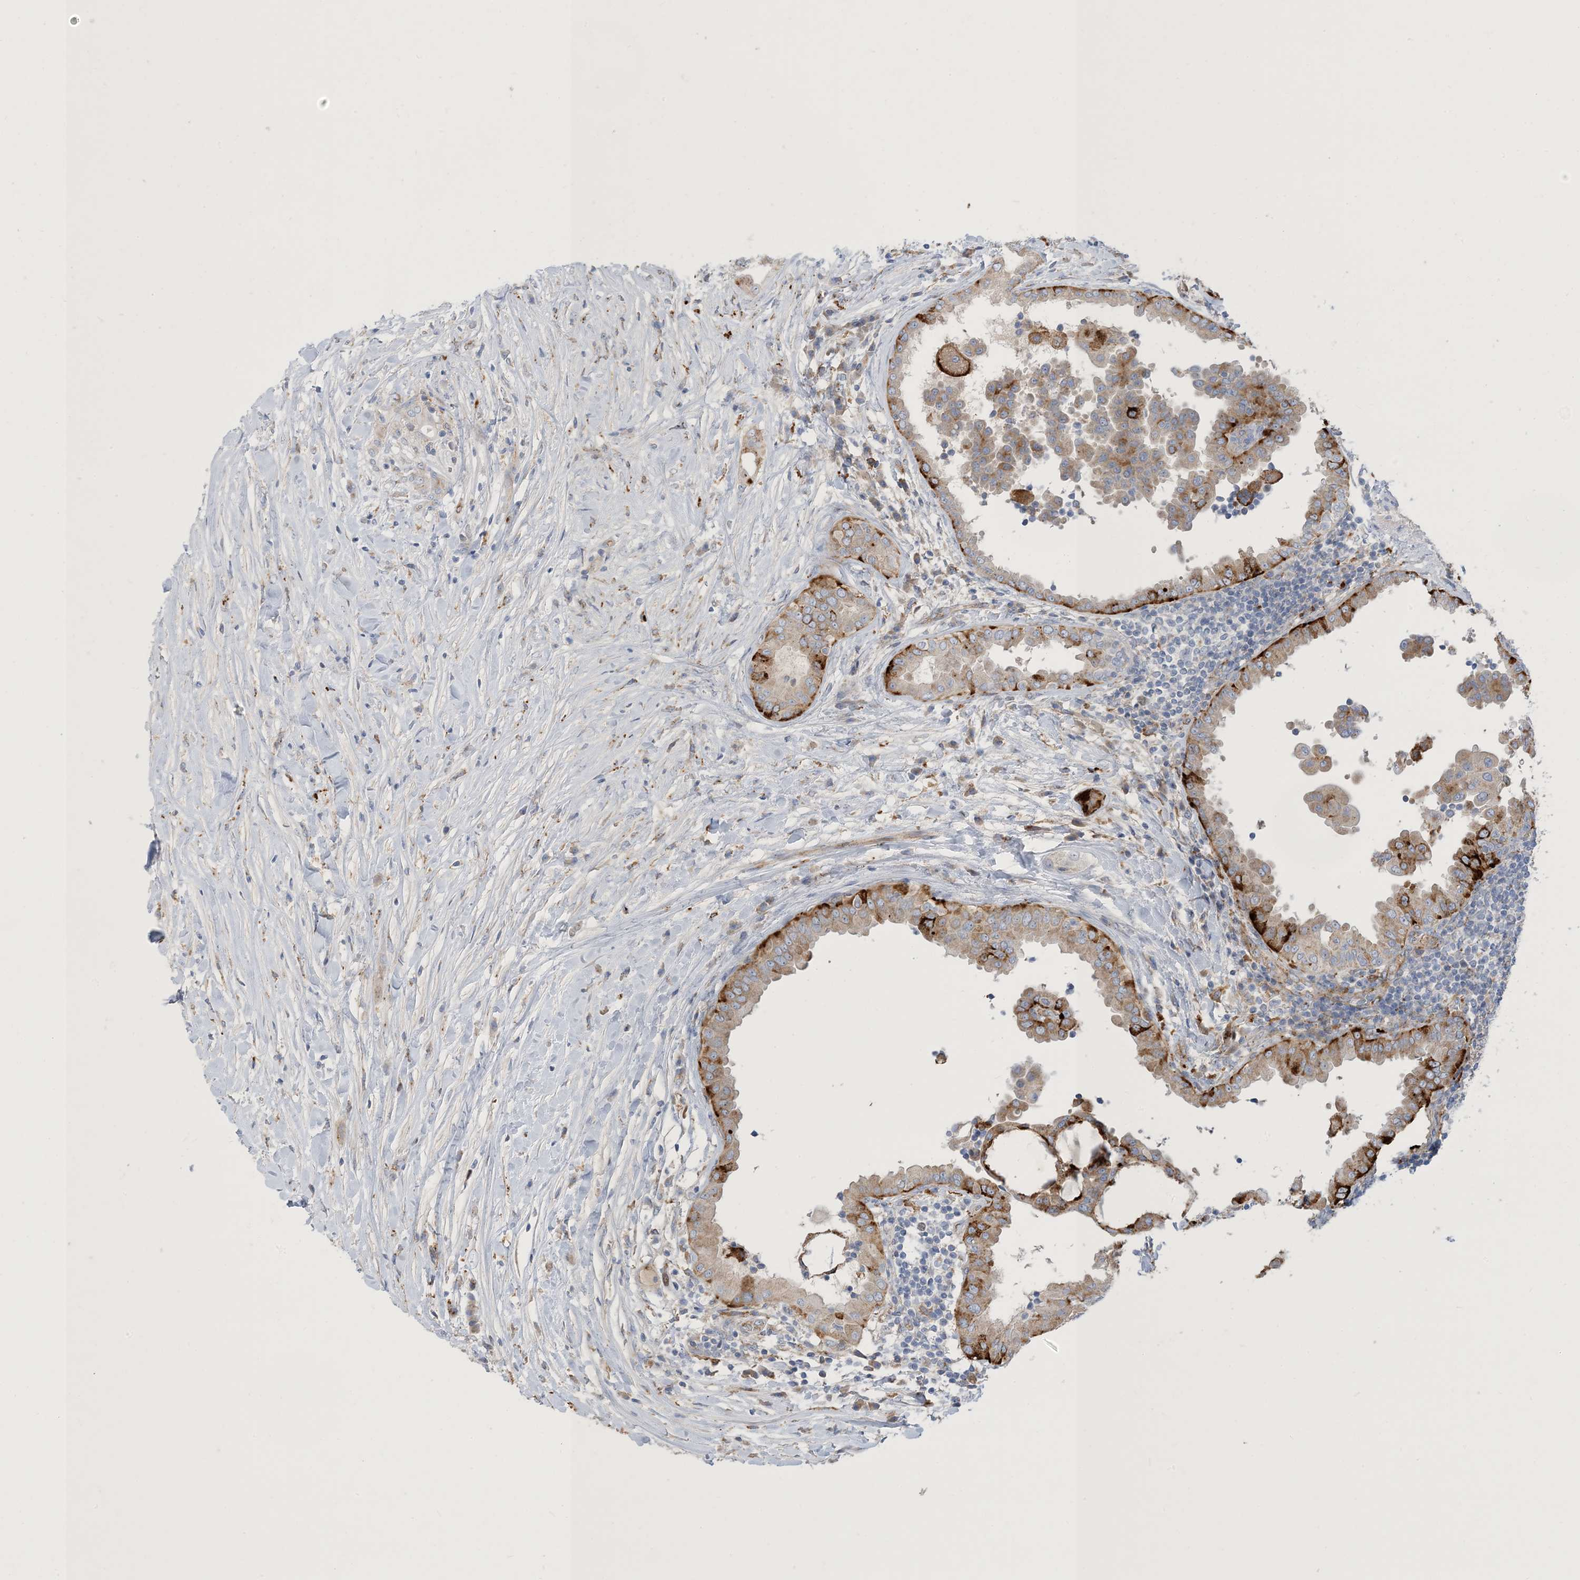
{"staining": {"intensity": "strong", "quantity": "25%-75%", "location": "cytoplasmic/membranous"}, "tissue": "thyroid cancer", "cell_type": "Tumor cells", "image_type": "cancer", "snomed": [{"axis": "morphology", "description": "Papillary adenocarcinoma, NOS"}, {"axis": "topography", "description": "Thyroid gland"}], "caption": "Thyroid papillary adenocarcinoma tissue demonstrates strong cytoplasmic/membranous staining in approximately 25%-75% of tumor cells The staining is performed using DAB (3,3'-diaminobenzidine) brown chromogen to label protein expression. The nuclei are counter-stained blue using hematoxylin.", "gene": "PEAR1", "patient": {"sex": "male", "age": 33}}